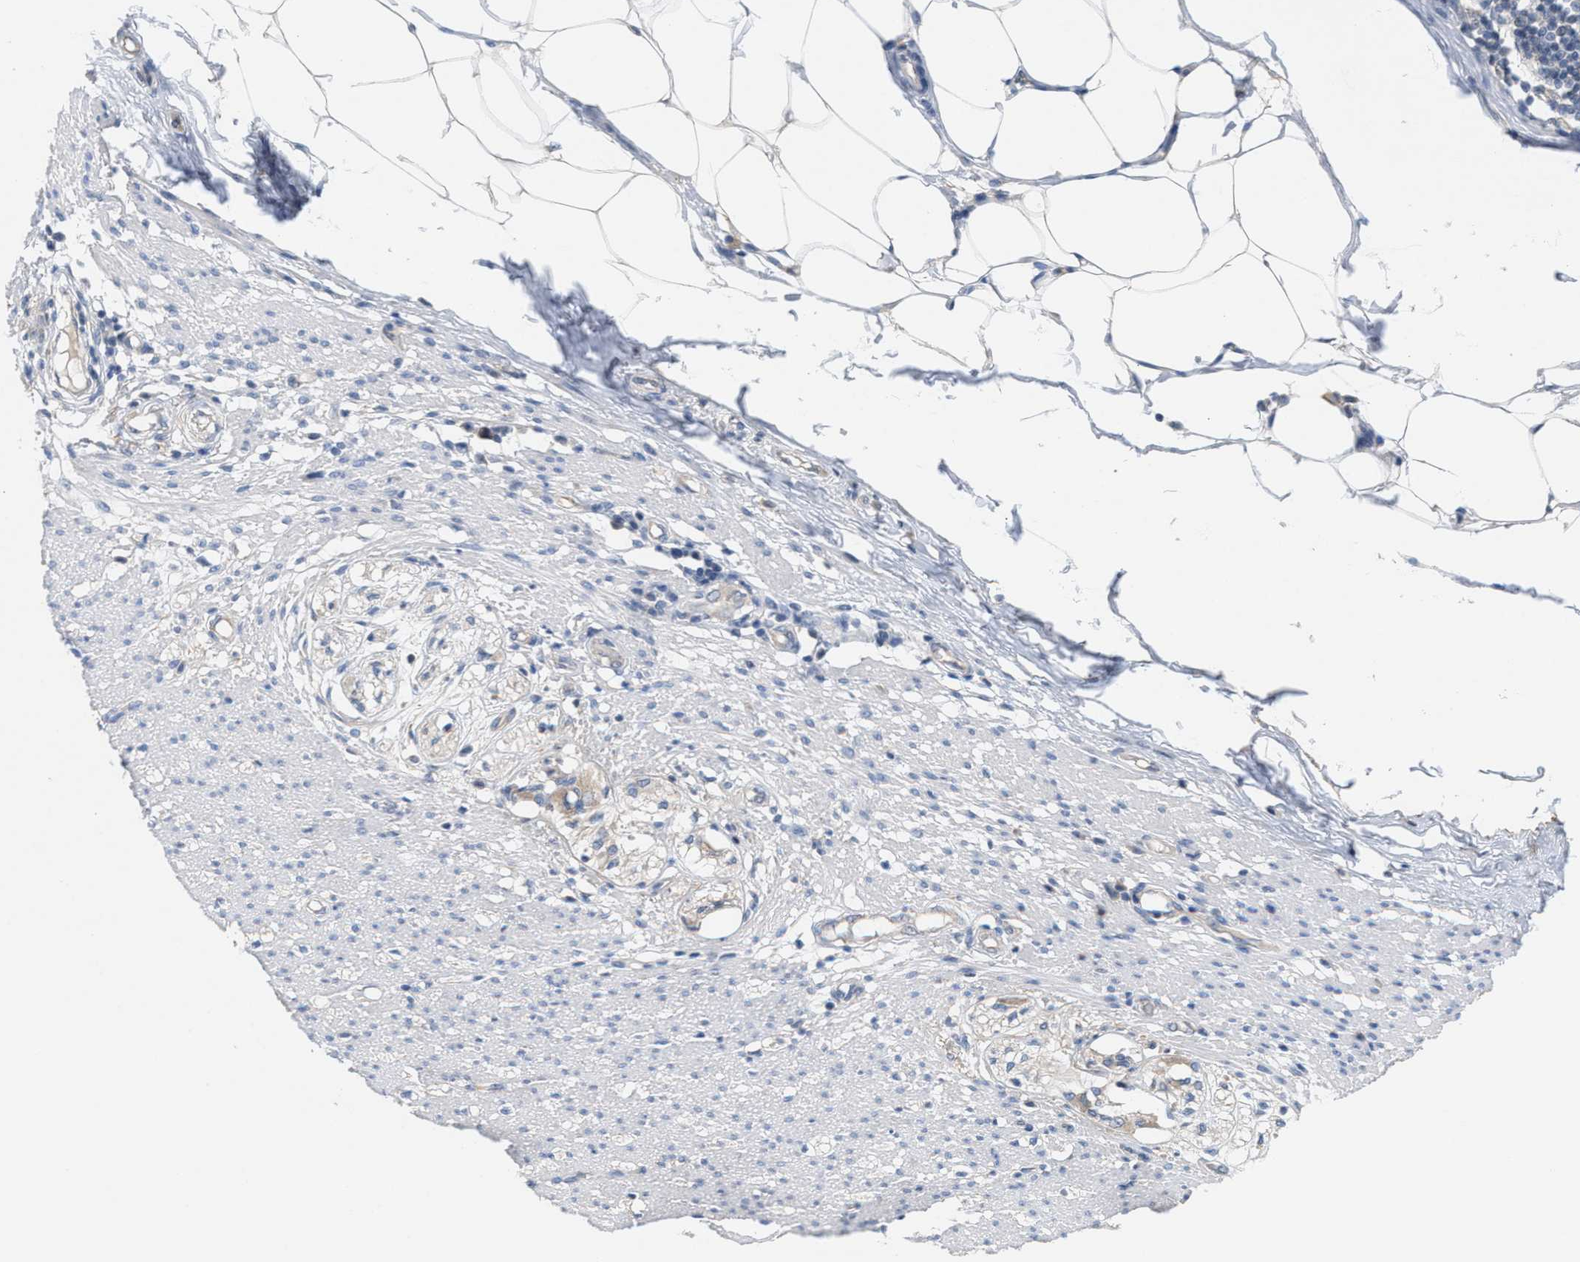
{"staining": {"intensity": "negative", "quantity": "none", "location": "none"}, "tissue": "smooth muscle", "cell_type": "Smooth muscle cells", "image_type": "normal", "snomed": [{"axis": "morphology", "description": "Normal tissue, NOS"}, {"axis": "morphology", "description": "Adenocarcinoma, NOS"}, {"axis": "topography", "description": "Colon"}, {"axis": "topography", "description": "Peripheral nerve tissue"}], "caption": "An image of smooth muscle stained for a protein demonstrates no brown staining in smooth muscle cells. (Brightfield microscopy of DAB immunohistochemistry at high magnification).", "gene": "UBAP2", "patient": {"sex": "male", "age": 14}}